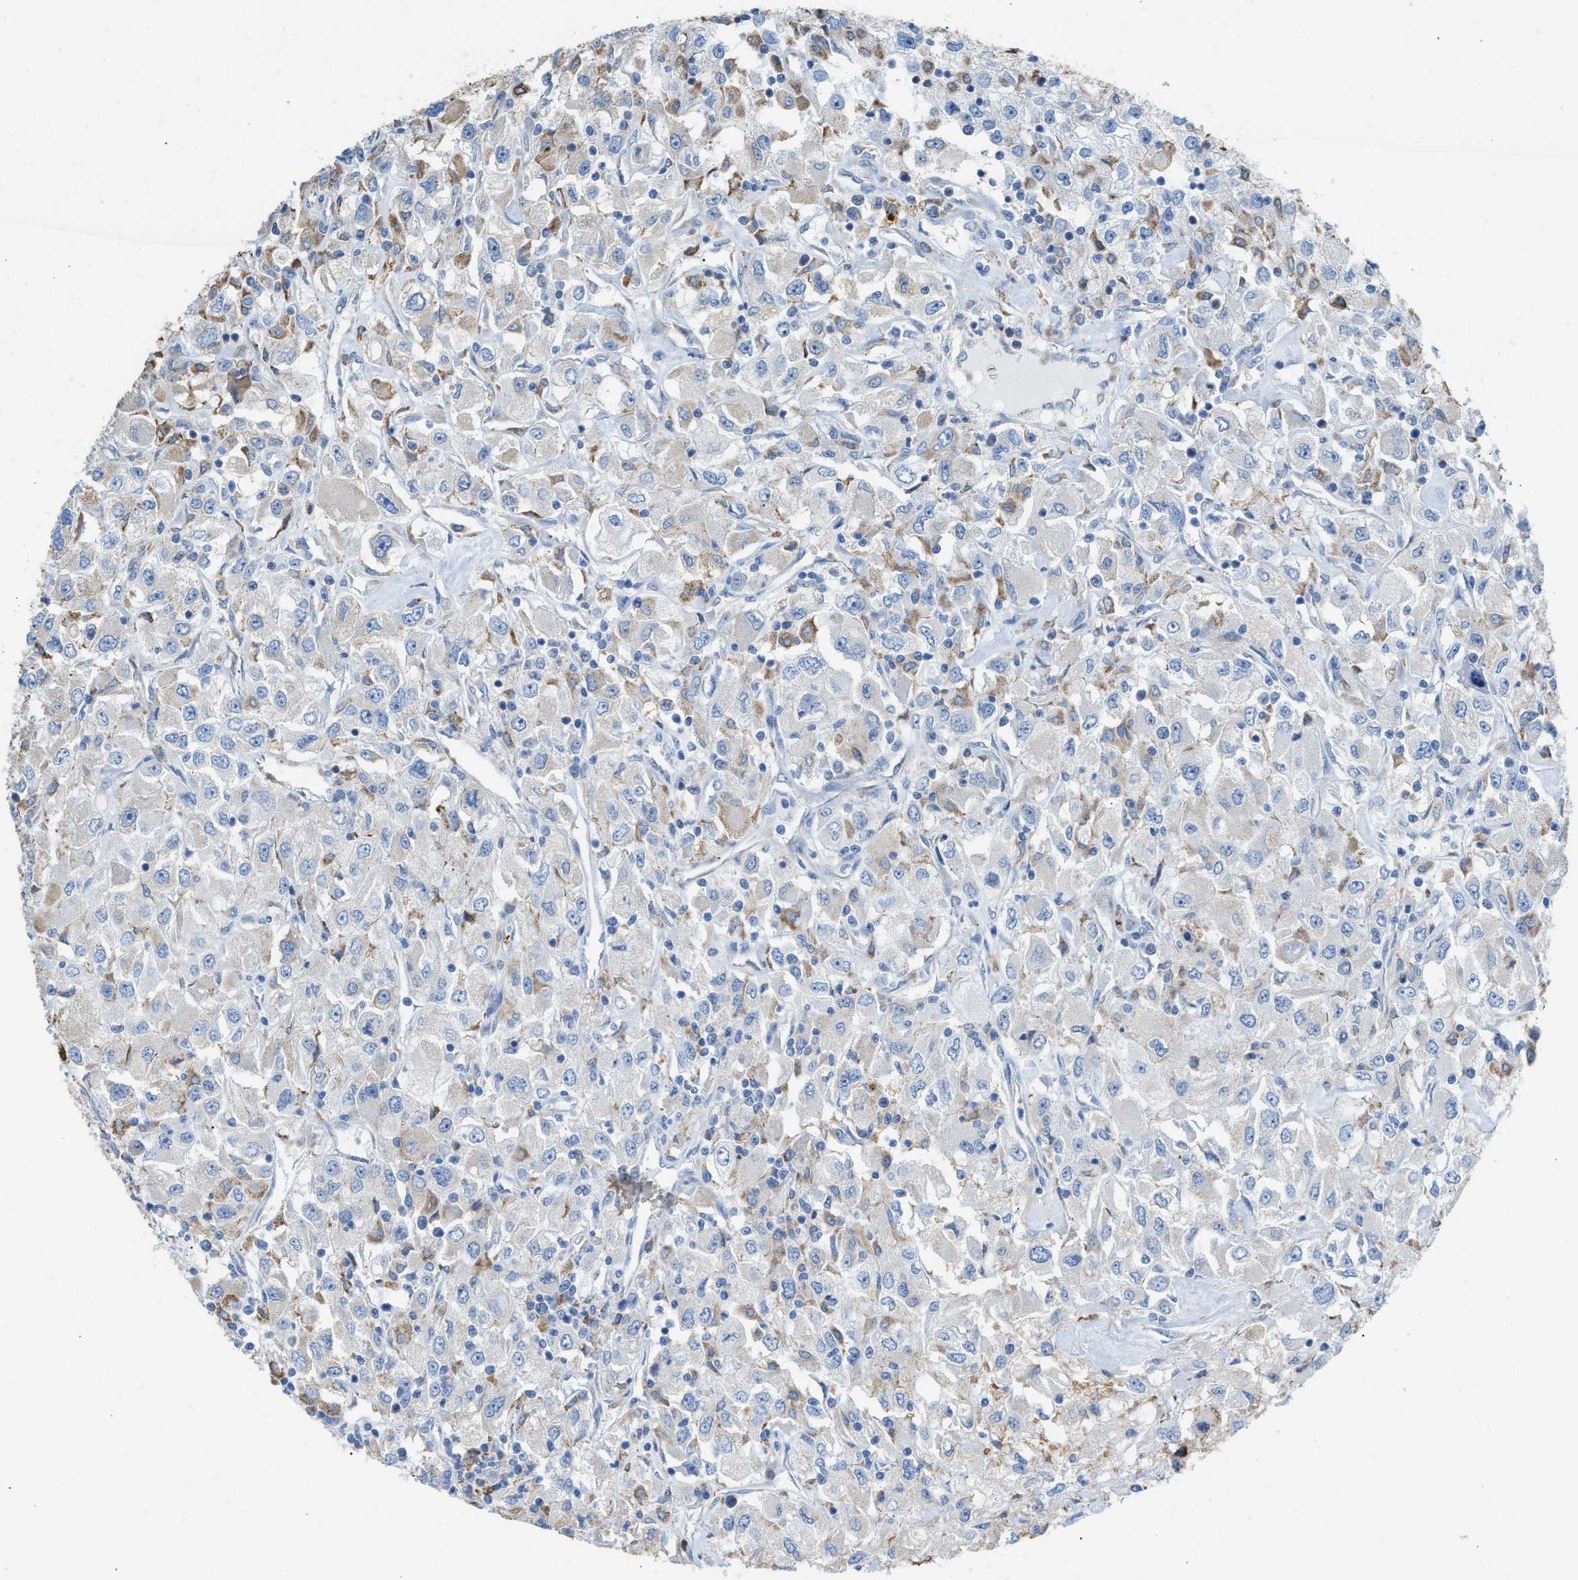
{"staining": {"intensity": "negative", "quantity": "none", "location": "none"}, "tissue": "renal cancer", "cell_type": "Tumor cells", "image_type": "cancer", "snomed": [{"axis": "morphology", "description": "Adenocarcinoma, NOS"}, {"axis": "topography", "description": "Kidney"}], "caption": "Micrograph shows no significant protein positivity in tumor cells of renal cancer. Brightfield microscopy of immunohistochemistry (IHC) stained with DAB (3,3'-diaminobenzidine) (brown) and hematoxylin (blue), captured at high magnification.", "gene": "CA3", "patient": {"sex": "female", "age": 52}}